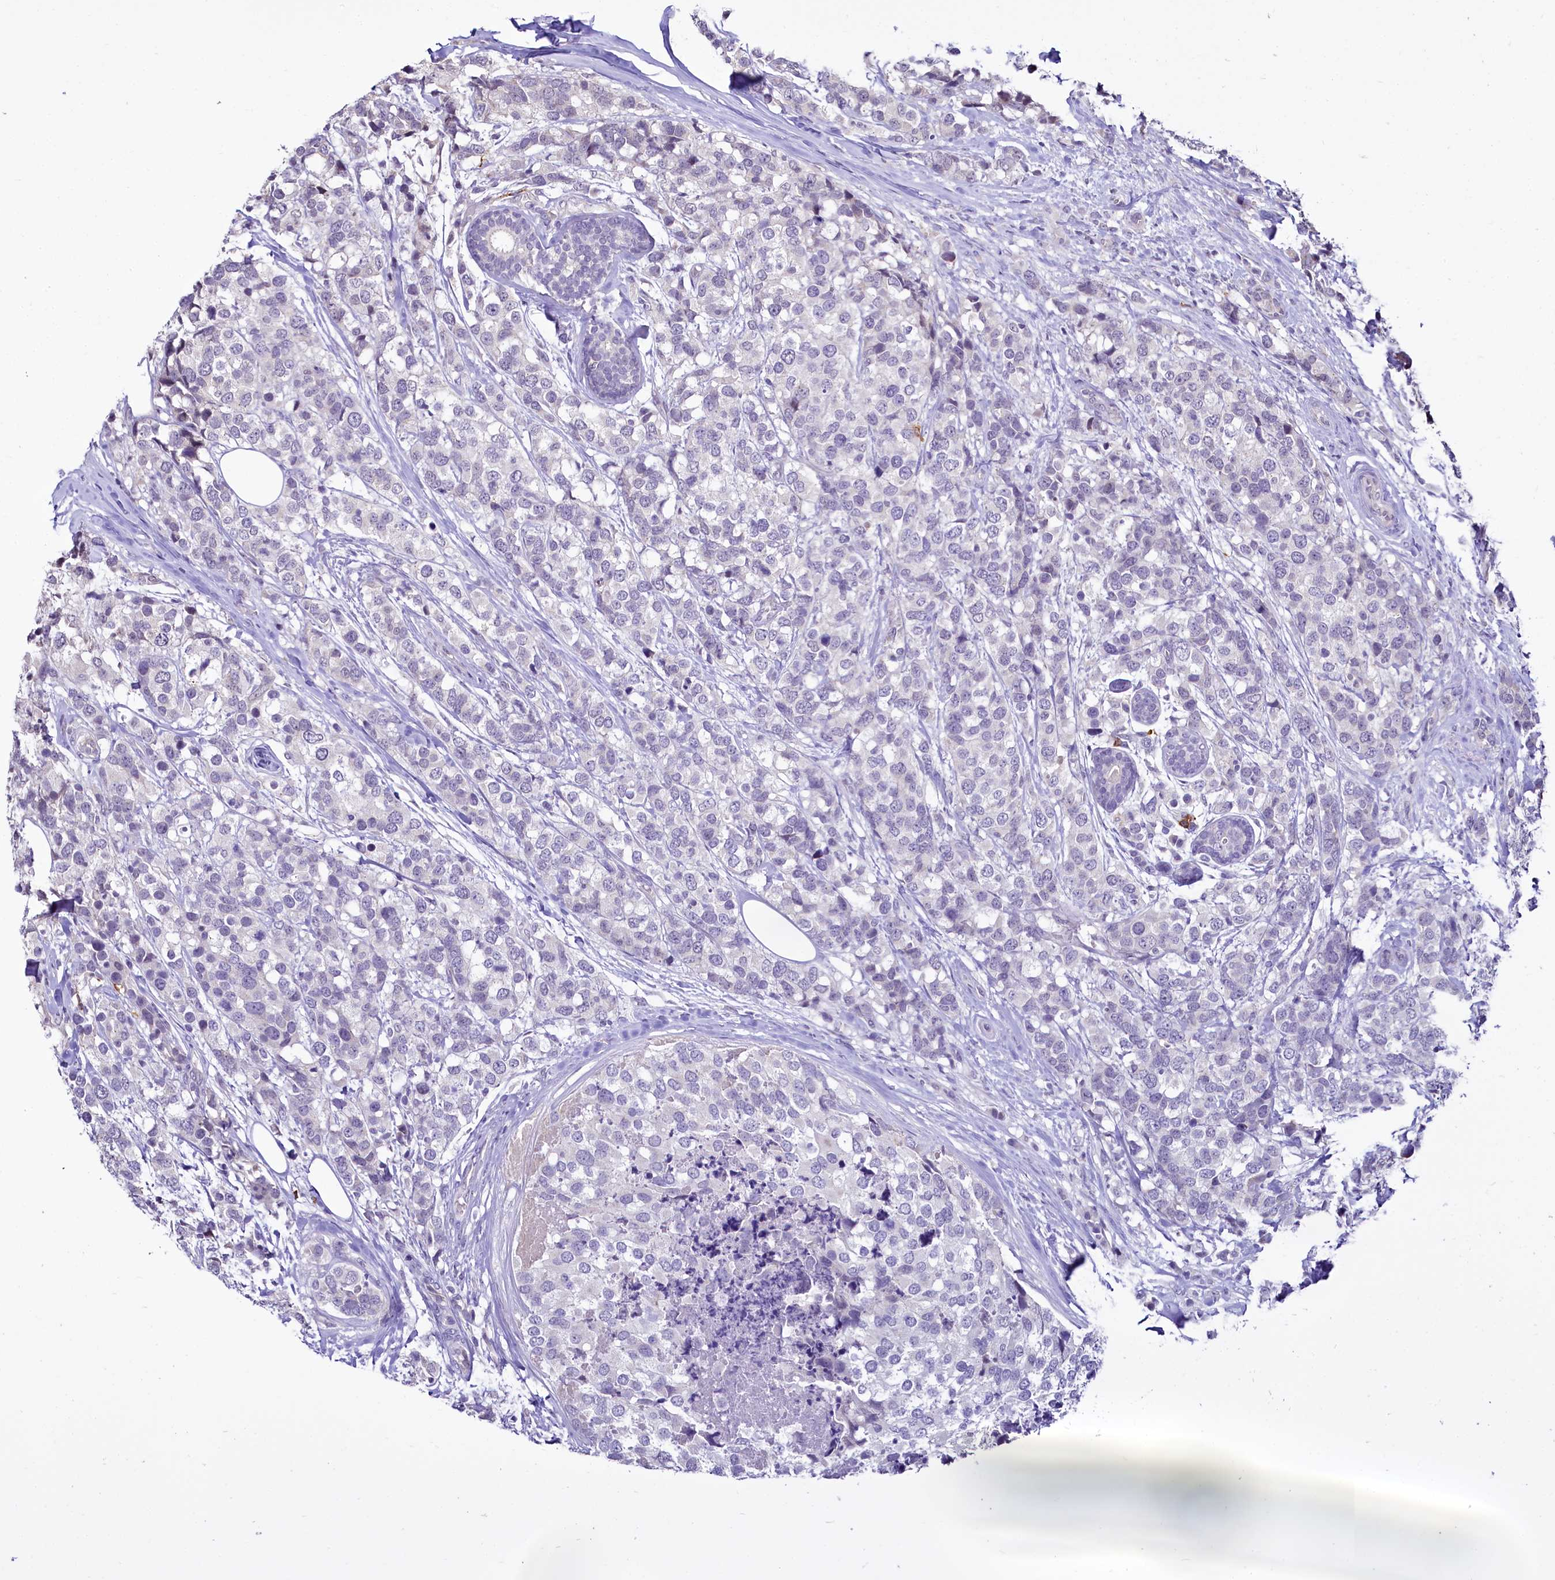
{"staining": {"intensity": "negative", "quantity": "none", "location": "none"}, "tissue": "breast cancer", "cell_type": "Tumor cells", "image_type": "cancer", "snomed": [{"axis": "morphology", "description": "Lobular carcinoma"}, {"axis": "topography", "description": "Breast"}], "caption": "Photomicrograph shows no significant protein expression in tumor cells of breast cancer.", "gene": "BANK1", "patient": {"sex": "female", "age": 59}}